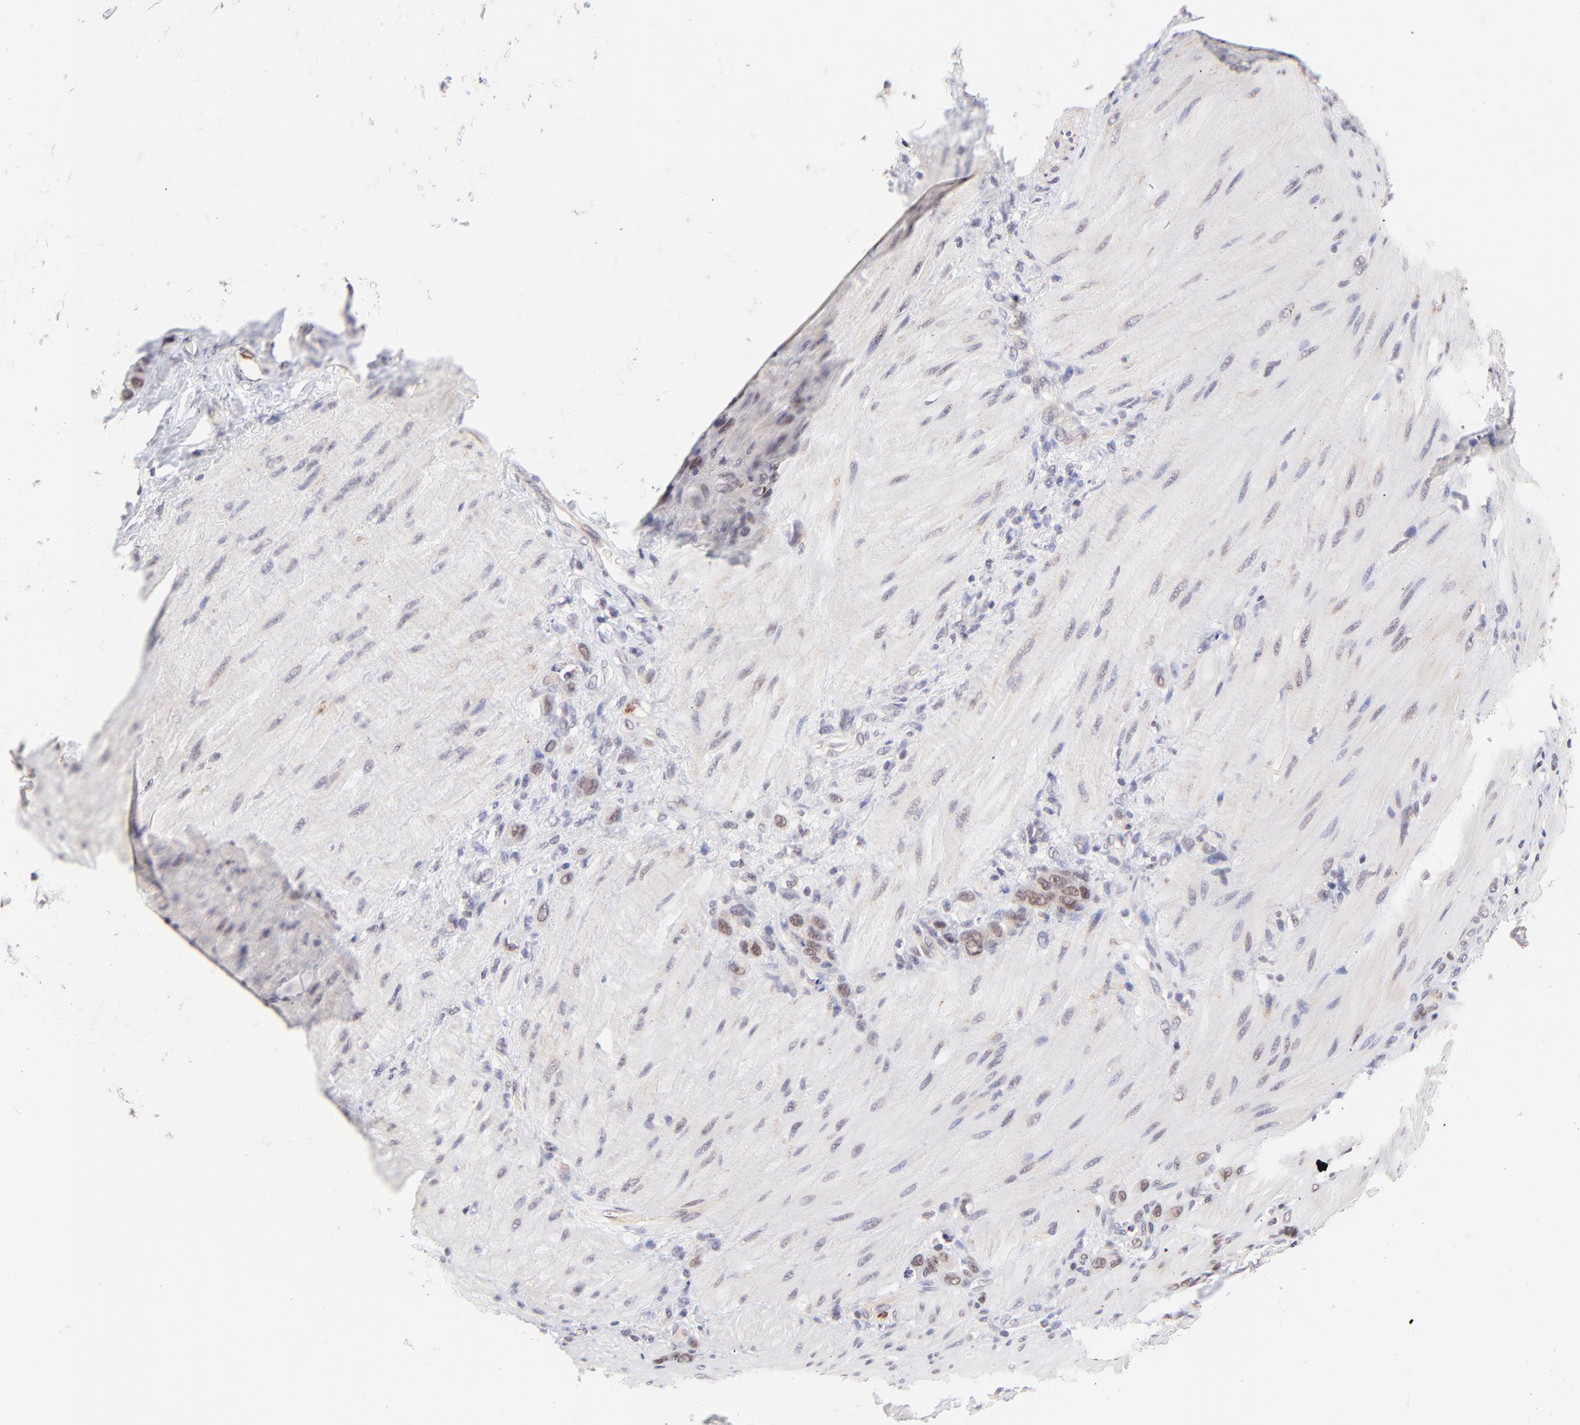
{"staining": {"intensity": "moderate", "quantity": ">75%", "location": "nuclear"}, "tissue": "stomach cancer", "cell_type": "Tumor cells", "image_type": "cancer", "snomed": [{"axis": "morphology", "description": "Normal tissue, NOS"}, {"axis": "morphology", "description": "Adenocarcinoma, NOS"}, {"axis": "topography", "description": "Stomach"}], "caption": "This is a micrograph of IHC staining of adenocarcinoma (stomach), which shows moderate staining in the nuclear of tumor cells.", "gene": "MED12", "patient": {"sex": "male", "age": 82}}